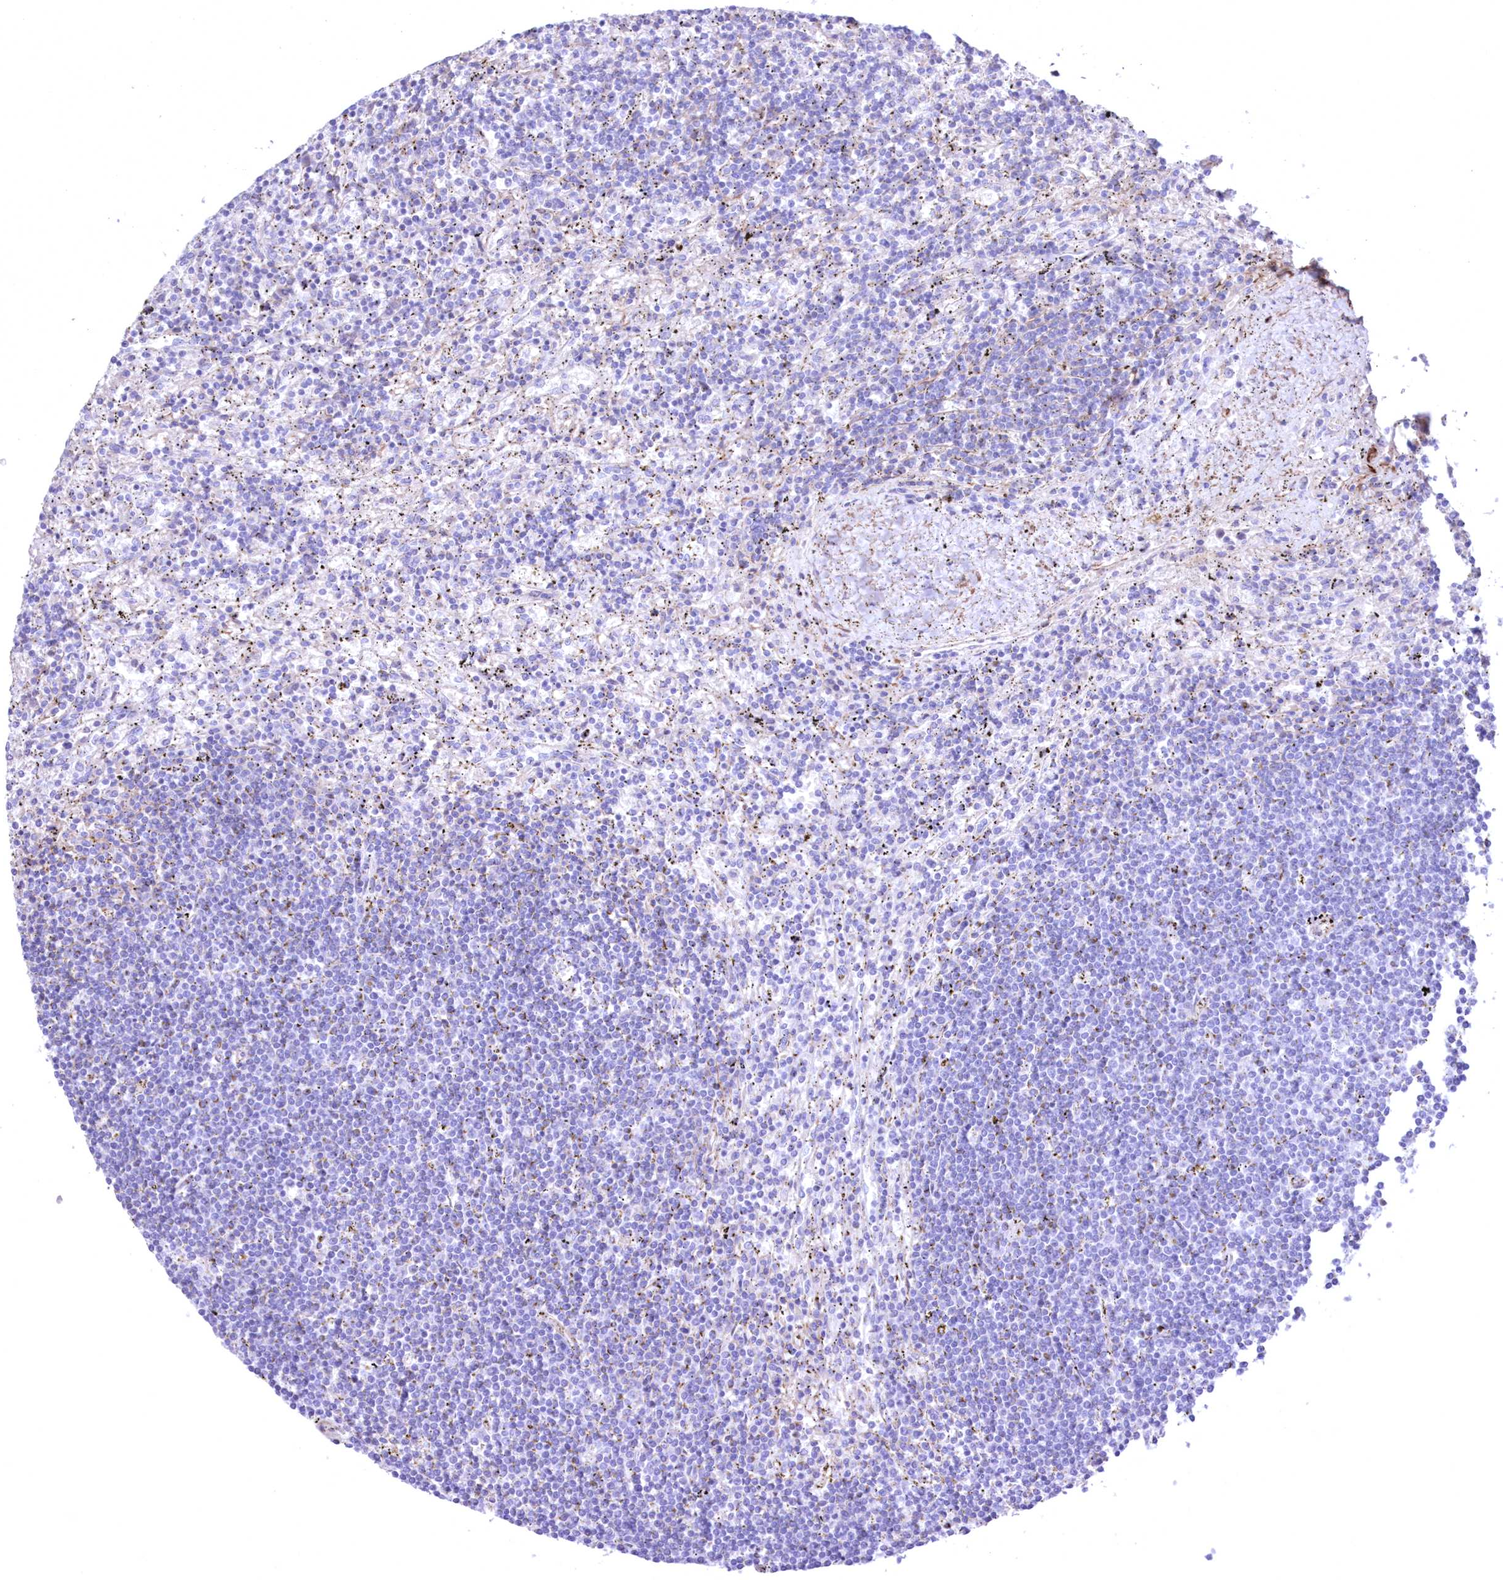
{"staining": {"intensity": "negative", "quantity": "none", "location": "none"}, "tissue": "lymphoma", "cell_type": "Tumor cells", "image_type": "cancer", "snomed": [{"axis": "morphology", "description": "Malignant lymphoma, non-Hodgkin's type, Low grade"}, {"axis": "topography", "description": "Spleen"}], "caption": "Tumor cells show no significant protein expression in malignant lymphoma, non-Hodgkin's type (low-grade).", "gene": "WDR74", "patient": {"sex": "male", "age": 76}}